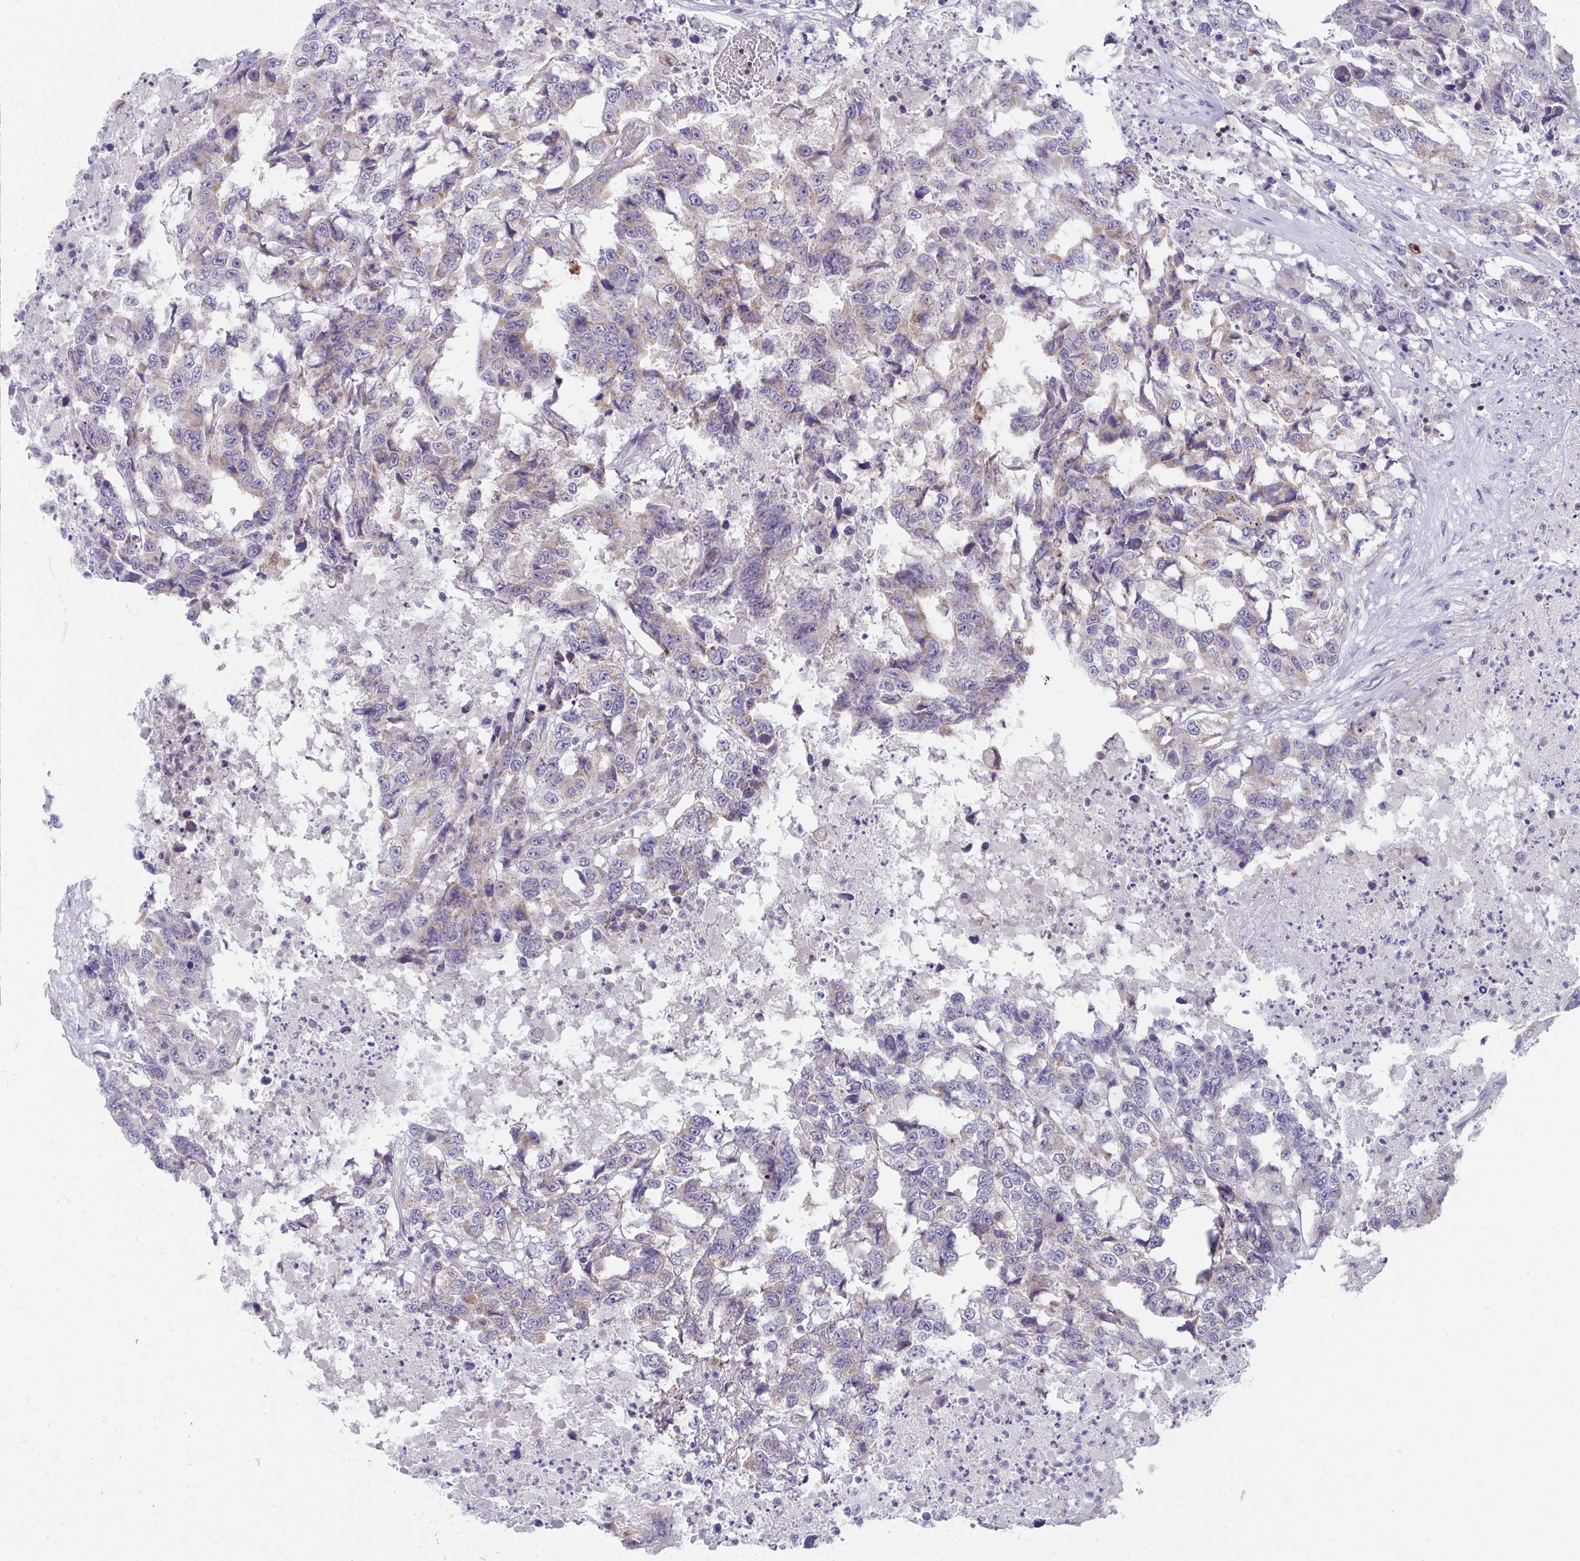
{"staining": {"intensity": "moderate", "quantity": "25%-75%", "location": "cytoplasmic/membranous"}, "tissue": "testis cancer", "cell_type": "Tumor cells", "image_type": "cancer", "snomed": [{"axis": "morphology", "description": "Carcinoma, Embryonal, NOS"}, {"axis": "topography", "description": "Testis"}], "caption": "Testis cancer tissue demonstrates moderate cytoplasmic/membranous staining in about 25%-75% of tumor cells, visualized by immunohistochemistry. (Brightfield microscopy of DAB IHC at high magnification).", "gene": "FHIP1B", "patient": {"sex": "male", "age": 83}}